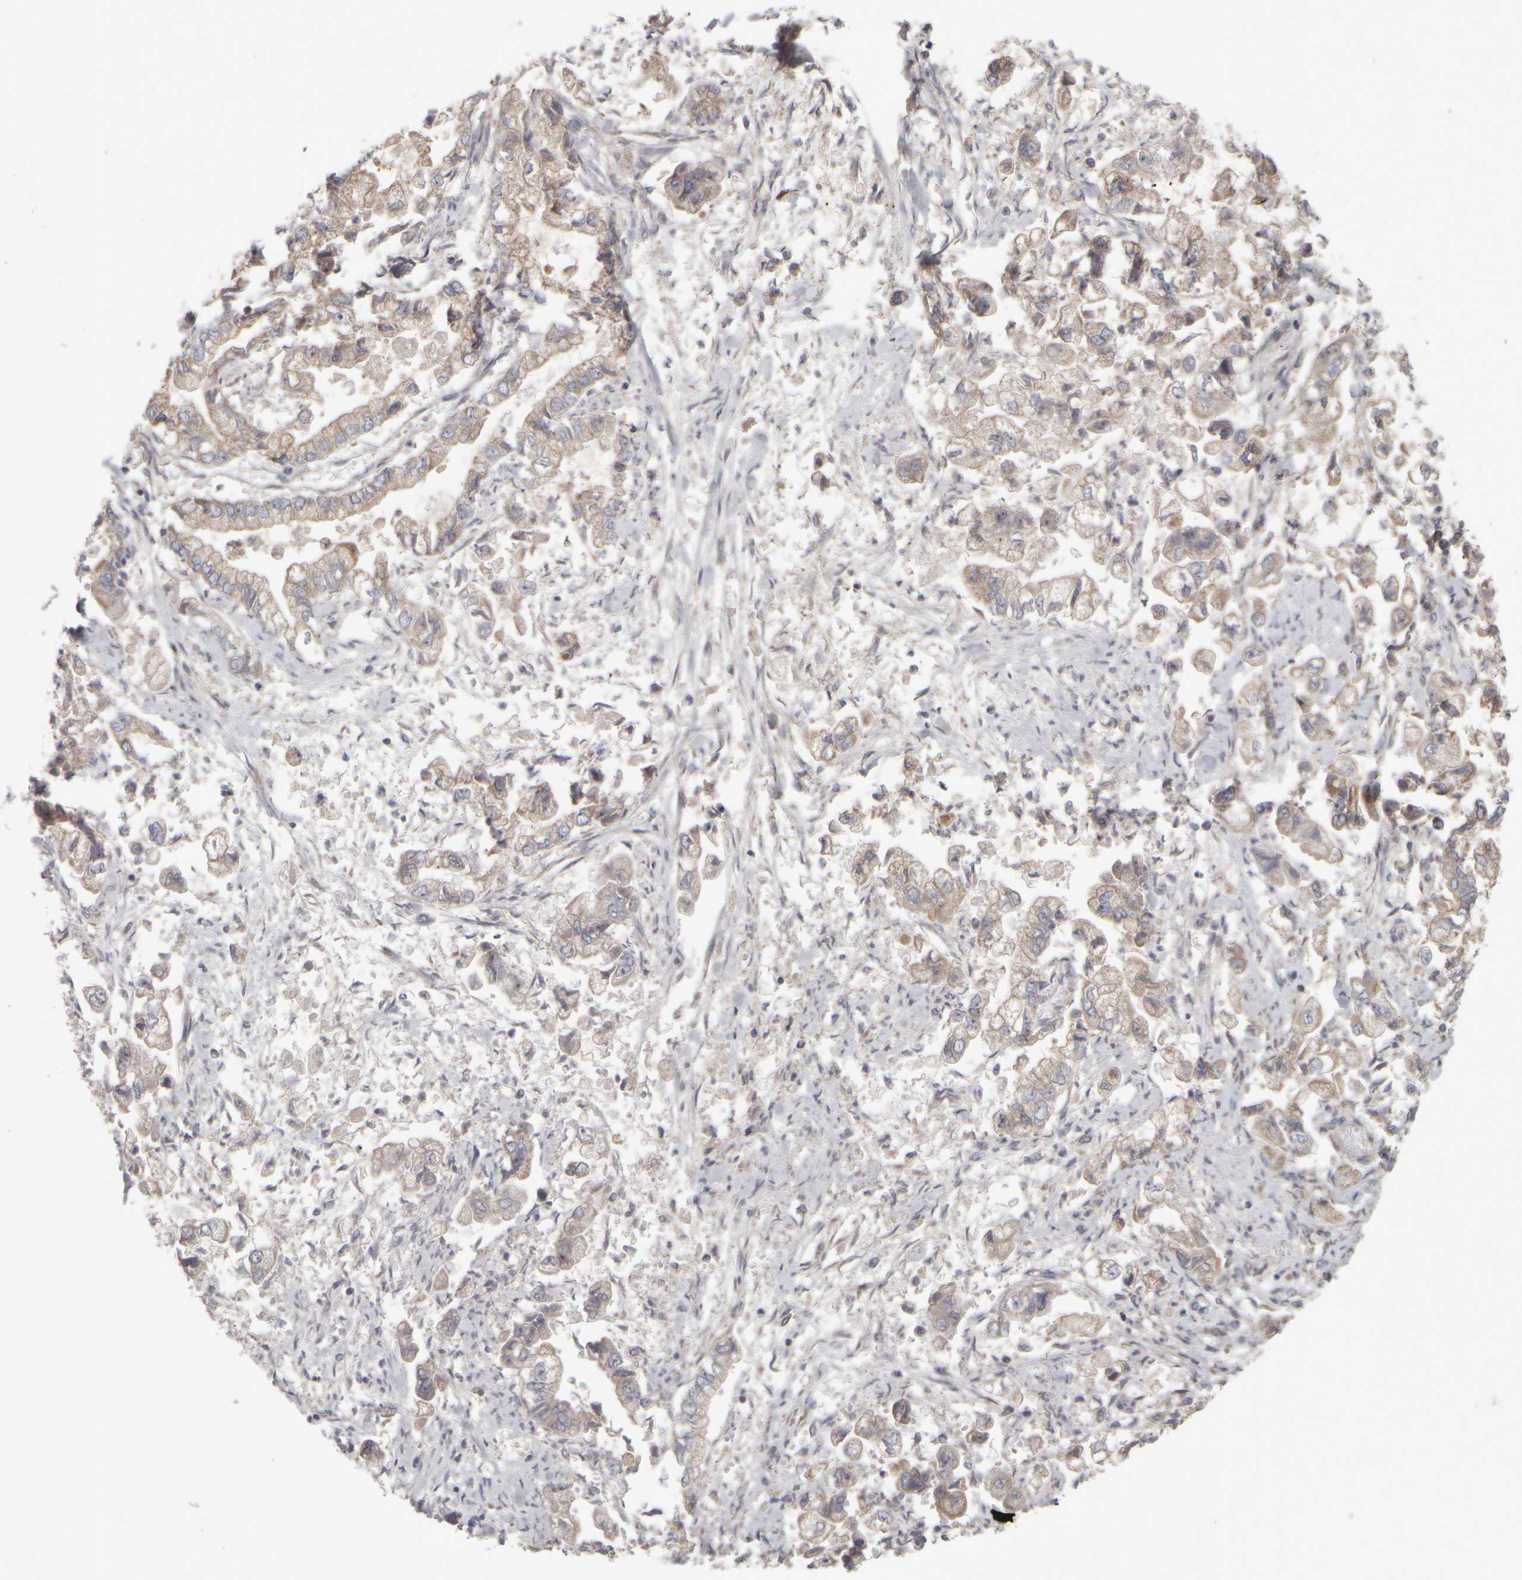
{"staining": {"intensity": "weak", "quantity": ">75%", "location": "cytoplasmic/membranous"}, "tissue": "stomach cancer", "cell_type": "Tumor cells", "image_type": "cancer", "snomed": [{"axis": "morphology", "description": "Normal tissue, NOS"}, {"axis": "morphology", "description": "Adenocarcinoma, NOS"}, {"axis": "topography", "description": "Stomach"}], "caption": "Weak cytoplasmic/membranous staining is identified in approximately >75% of tumor cells in stomach cancer.", "gene": "SCO1", "patient": {"sex": "male", "age": 62}}